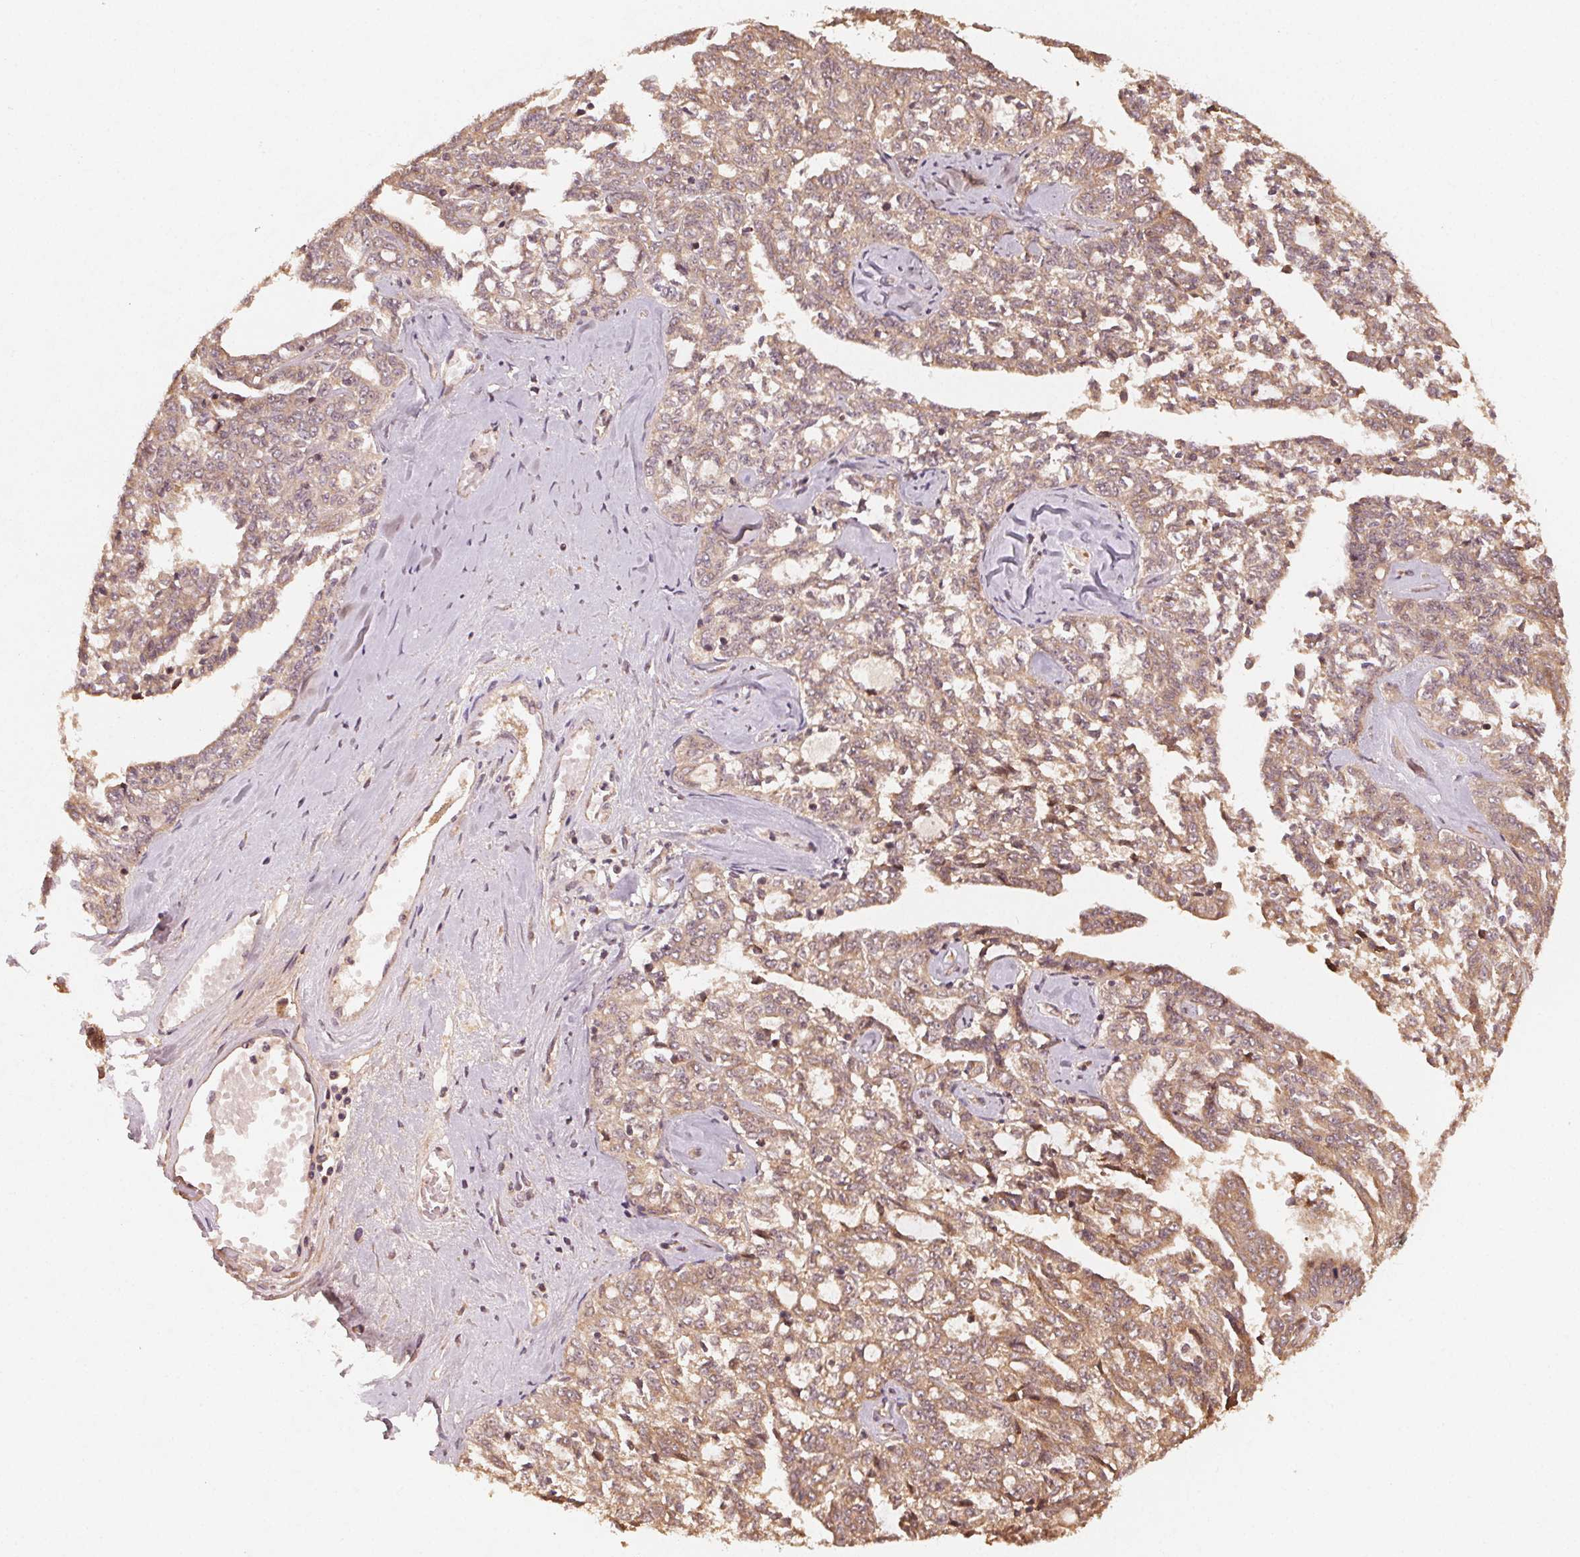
{"staining": {"intensity": "moderate", "quantity": ">75%", "location": "cytoplasmic/membranous"}, "tissue": "ovarian cancer", "cell_type": "Tumor cells", "image_type": "cancer", "snomed": [{"axis": "morphology", "description": "Cystadenocarcinoma, serous, NOS"}, {"axis": "topography", "description": "Ovary"}], "caption": "Protein staining displays moderate cytoplasmic/membranous positivity in about >75% of tumor cells in ovarian cancer (serous cystadenocarcinoma). The protein is stained brown, and the nuclei are stained in blue (DAB (3,3'-diaminobenzidine) IHC with brightfield microscopy, high magnification).", "gene": "WBP2", "patient": {"sex": "female", "age": 71}}